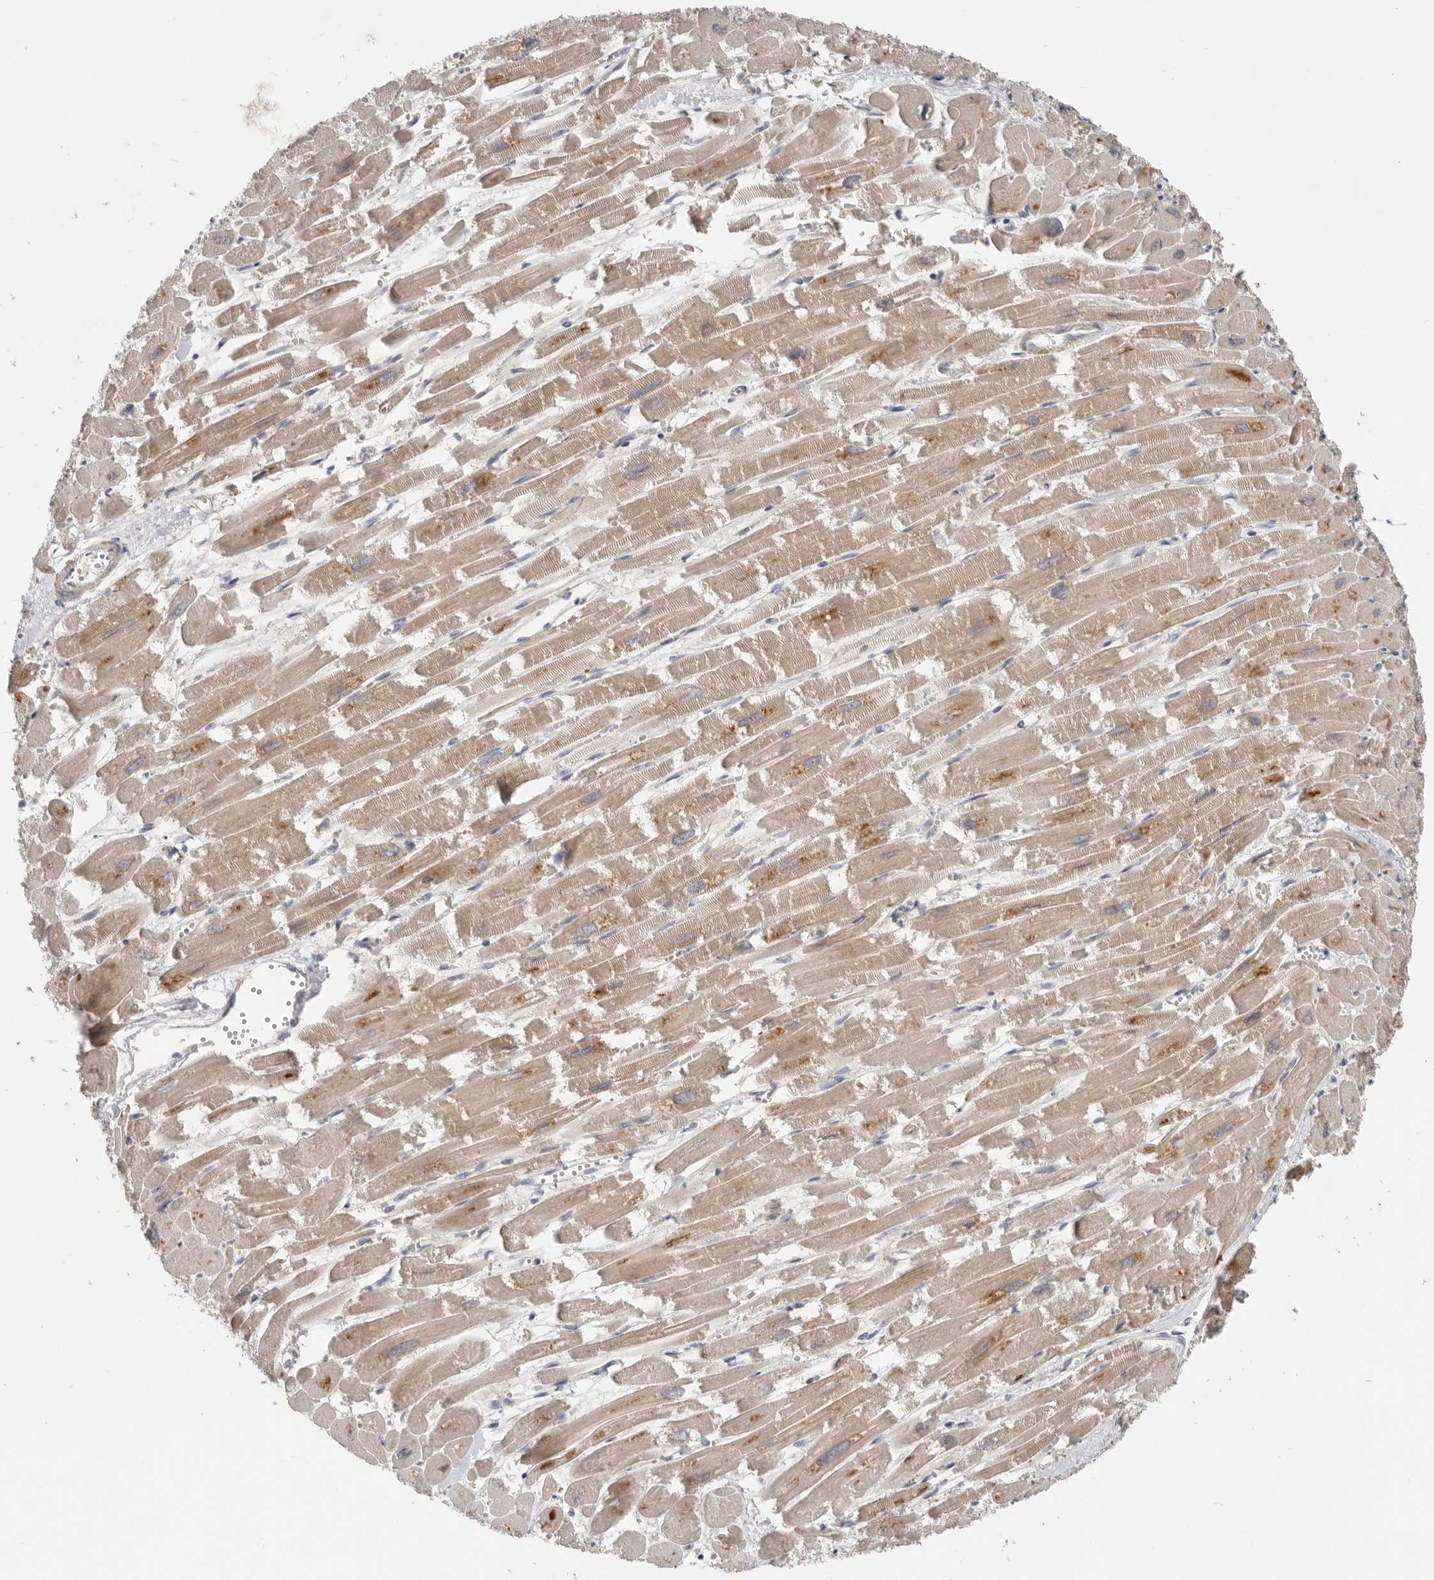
{"staining": {"intensity": "weak", "quantity": "25%-75%", "location": "cytoplasmic/membranous"}, "tissue": "heart muscle", "cell_type": "Cardiomyocytes", "image_type": "normal", "snomed": [{"axis": "morphology", "description": "Normal tissue, NOS"}, {"axis": "topography", "description": "Heart"}], "caption": "Cardiomyocytes exhibit weak cytoplasmic/membranous expression in about 25%-75% of cells in benign heart muscle.", "gene": "MTFR1L", "patient": {"sex": "male", "age": 54}}